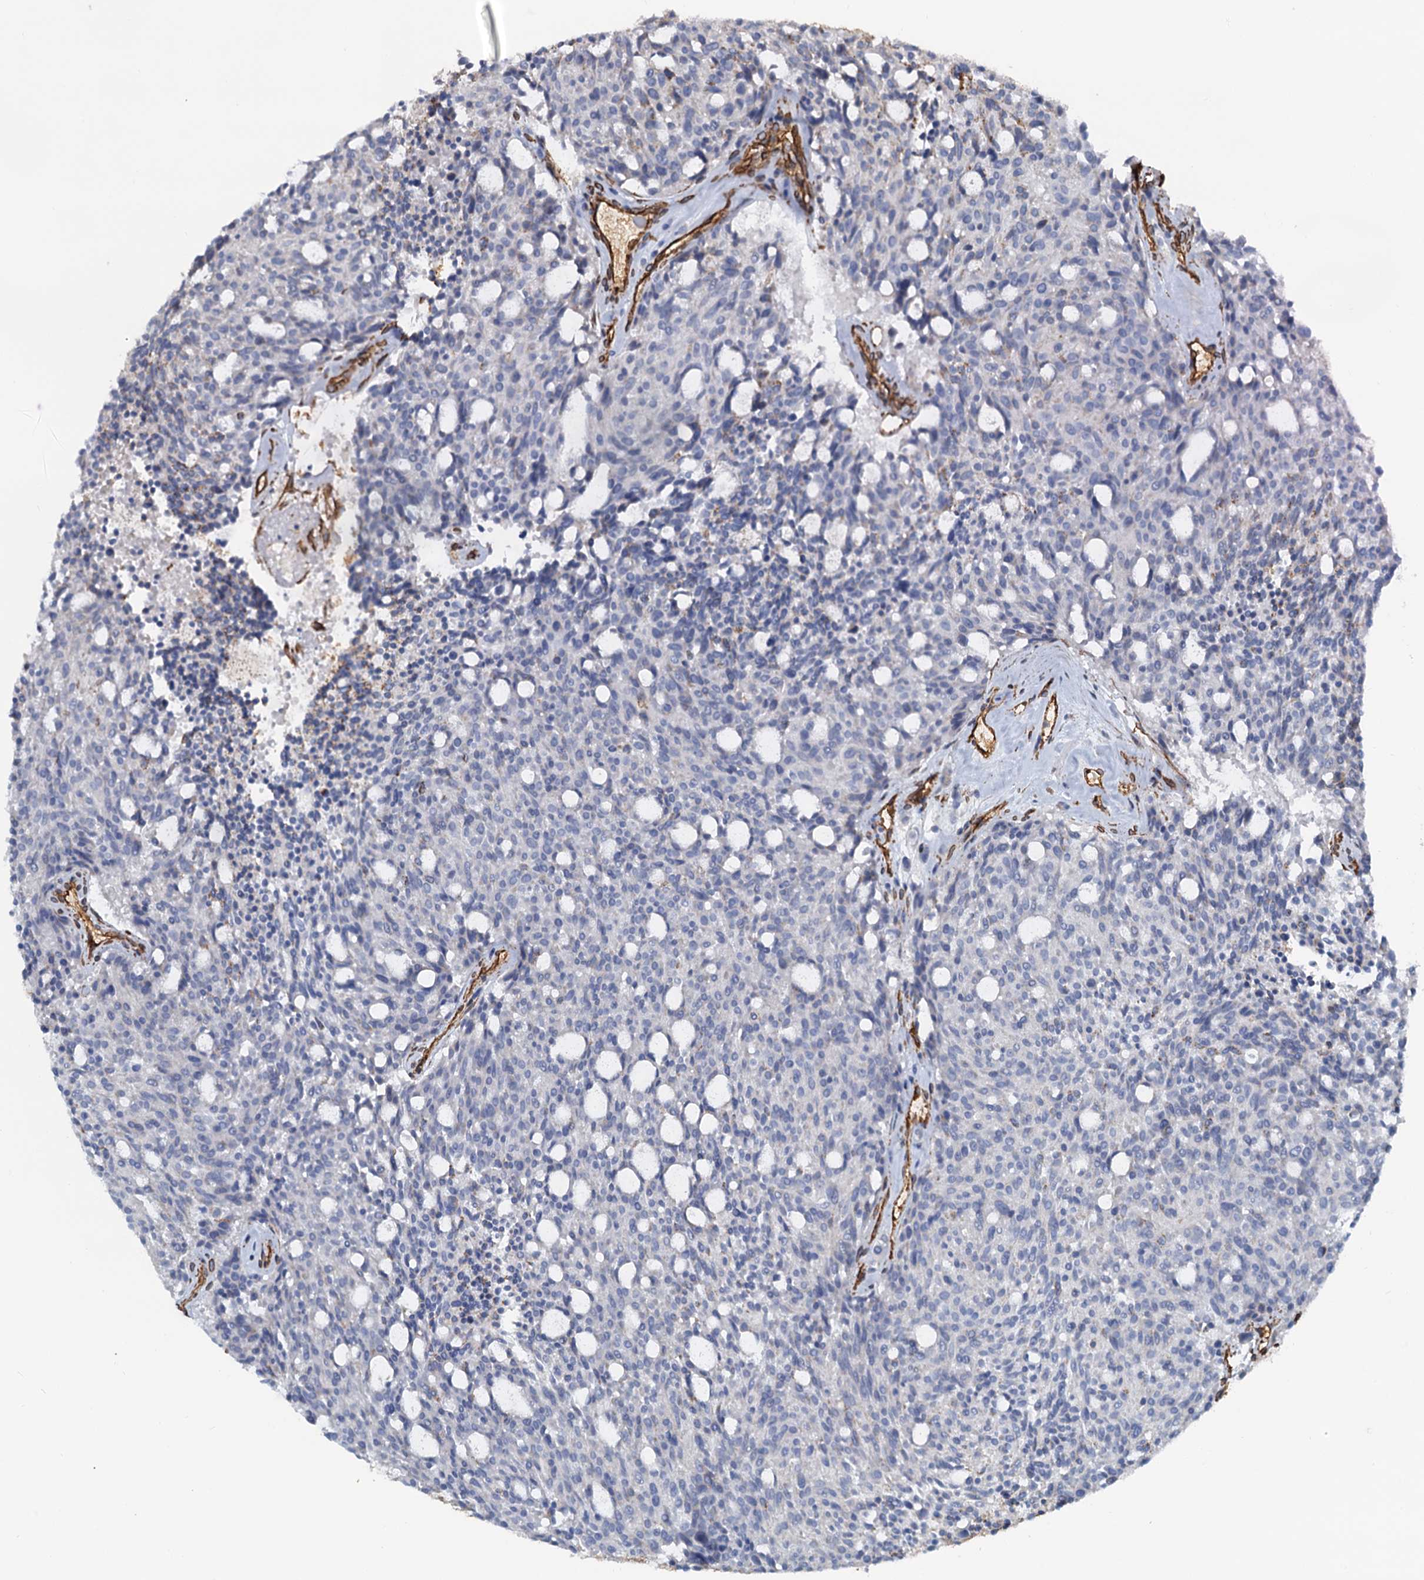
{"staining": {"intensity": "negative", "quantity": "none", "location": "none"}, "tissue": "carcinoid", "cell_type": "Tumor cells", "image_type": "cancer", "snomed": [{"axis": "morphology", "description": "Carcinoid, malignant, NOS"}, {"axis": "topography", "description": "Pancreas"}], "caption": "IHC histopathology image of human carcinoid stained for a protein (brown), which shows no expression in tumor cells. (IHC, brightfield microscopy, high magnification).", "gene": "DGKG", "patient": {"sex": "female", "age": 54}}